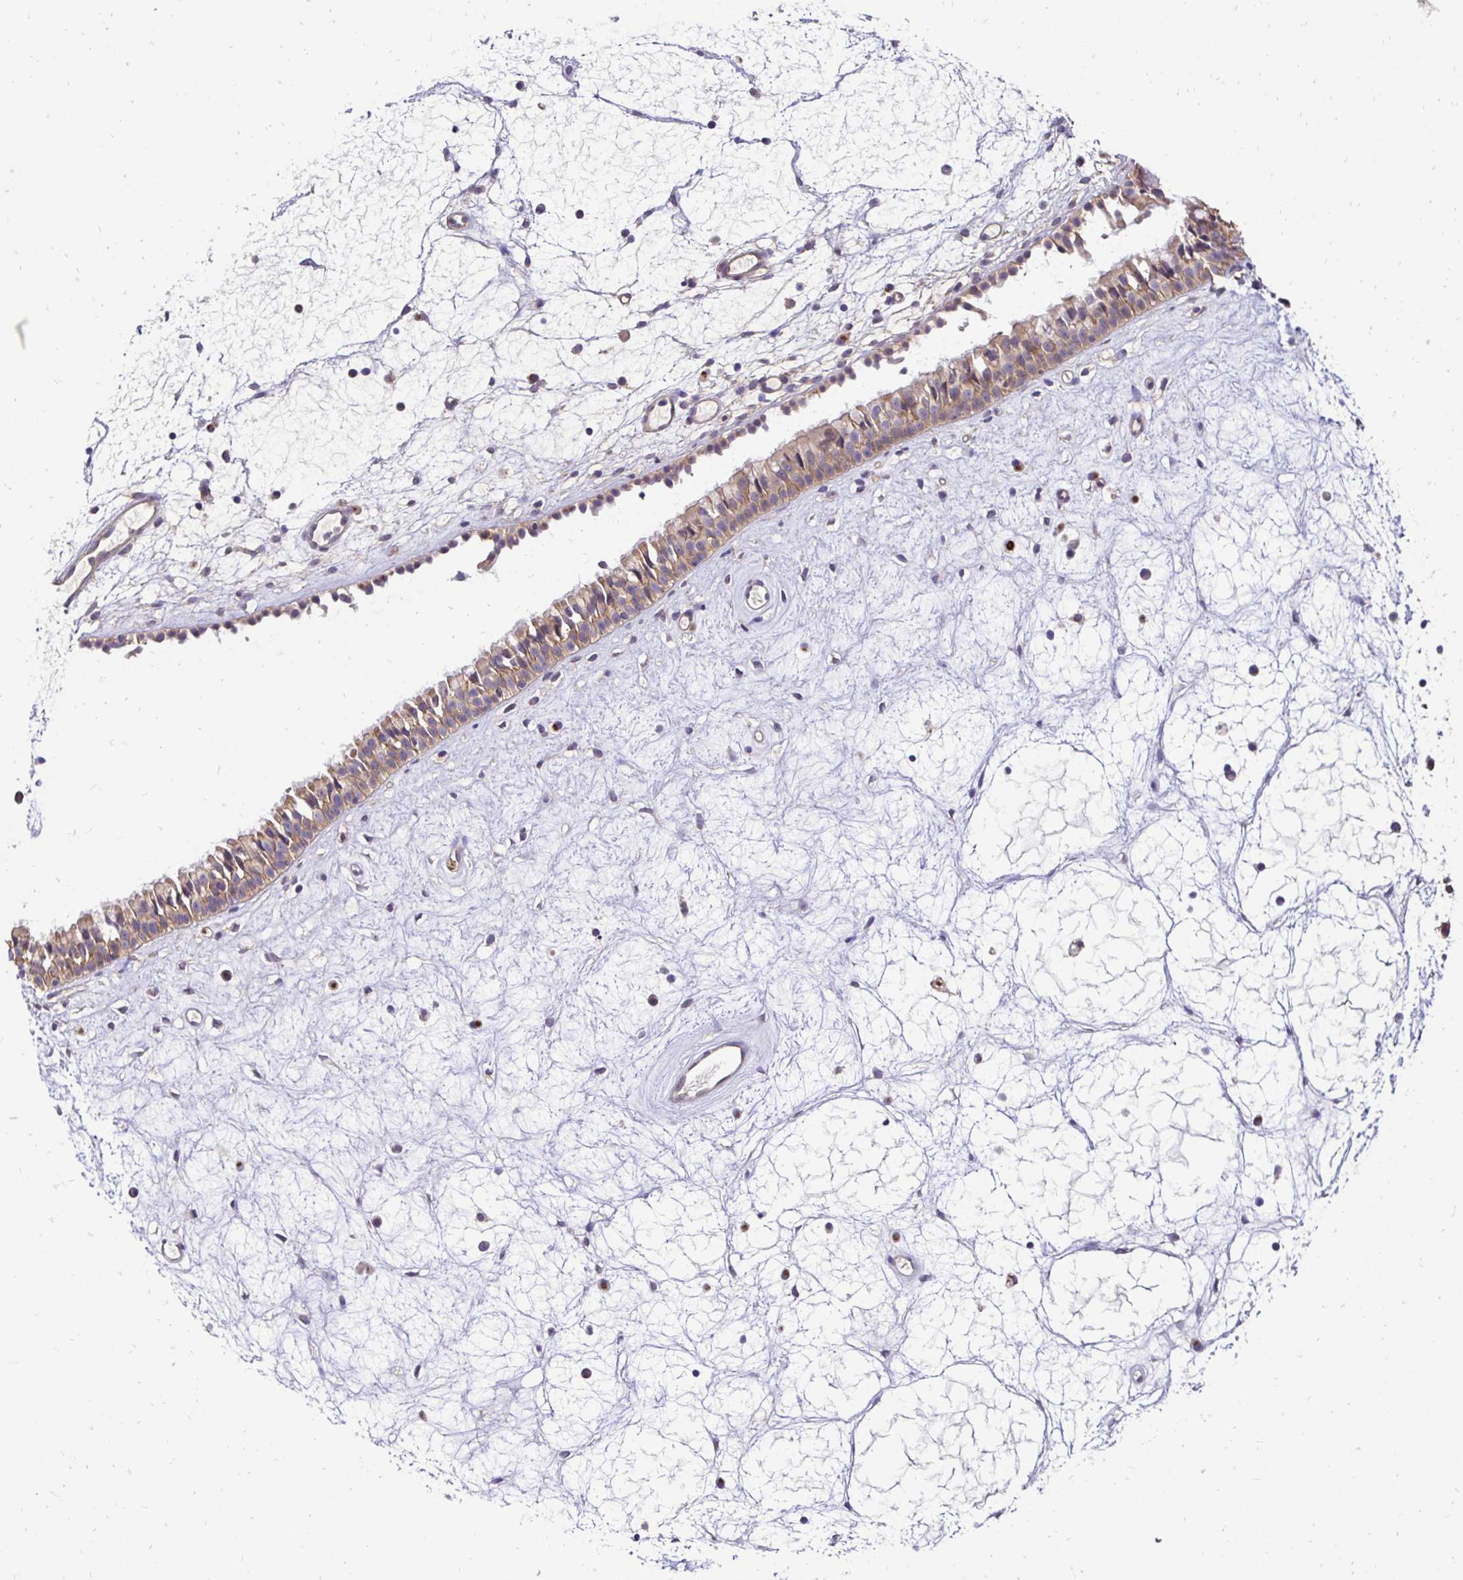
{"staining": {"intensity": "weak", "quantity": "25%-75%", "location": "cytoplasmic/membranous"}, "tissue": "nasopharynx", "cell_type": "Respiratory epithelial cells", "image_type": "normal", "snomed": [{"axis": "morphology", "description": "Normal tissue, NOS"}, {"axis": "topography", "description": "Nasopharynx"}], "caption": "High-power microscopy captured an IHC photomicrograph of unremarkable nasopharynx, revealing weak cytoplasmic/membranous staining in approximately 25%-75% of respiratory epithelial cells.", "gene": "SLC9A1", "patient": {"sex": "male", "age": 69}}